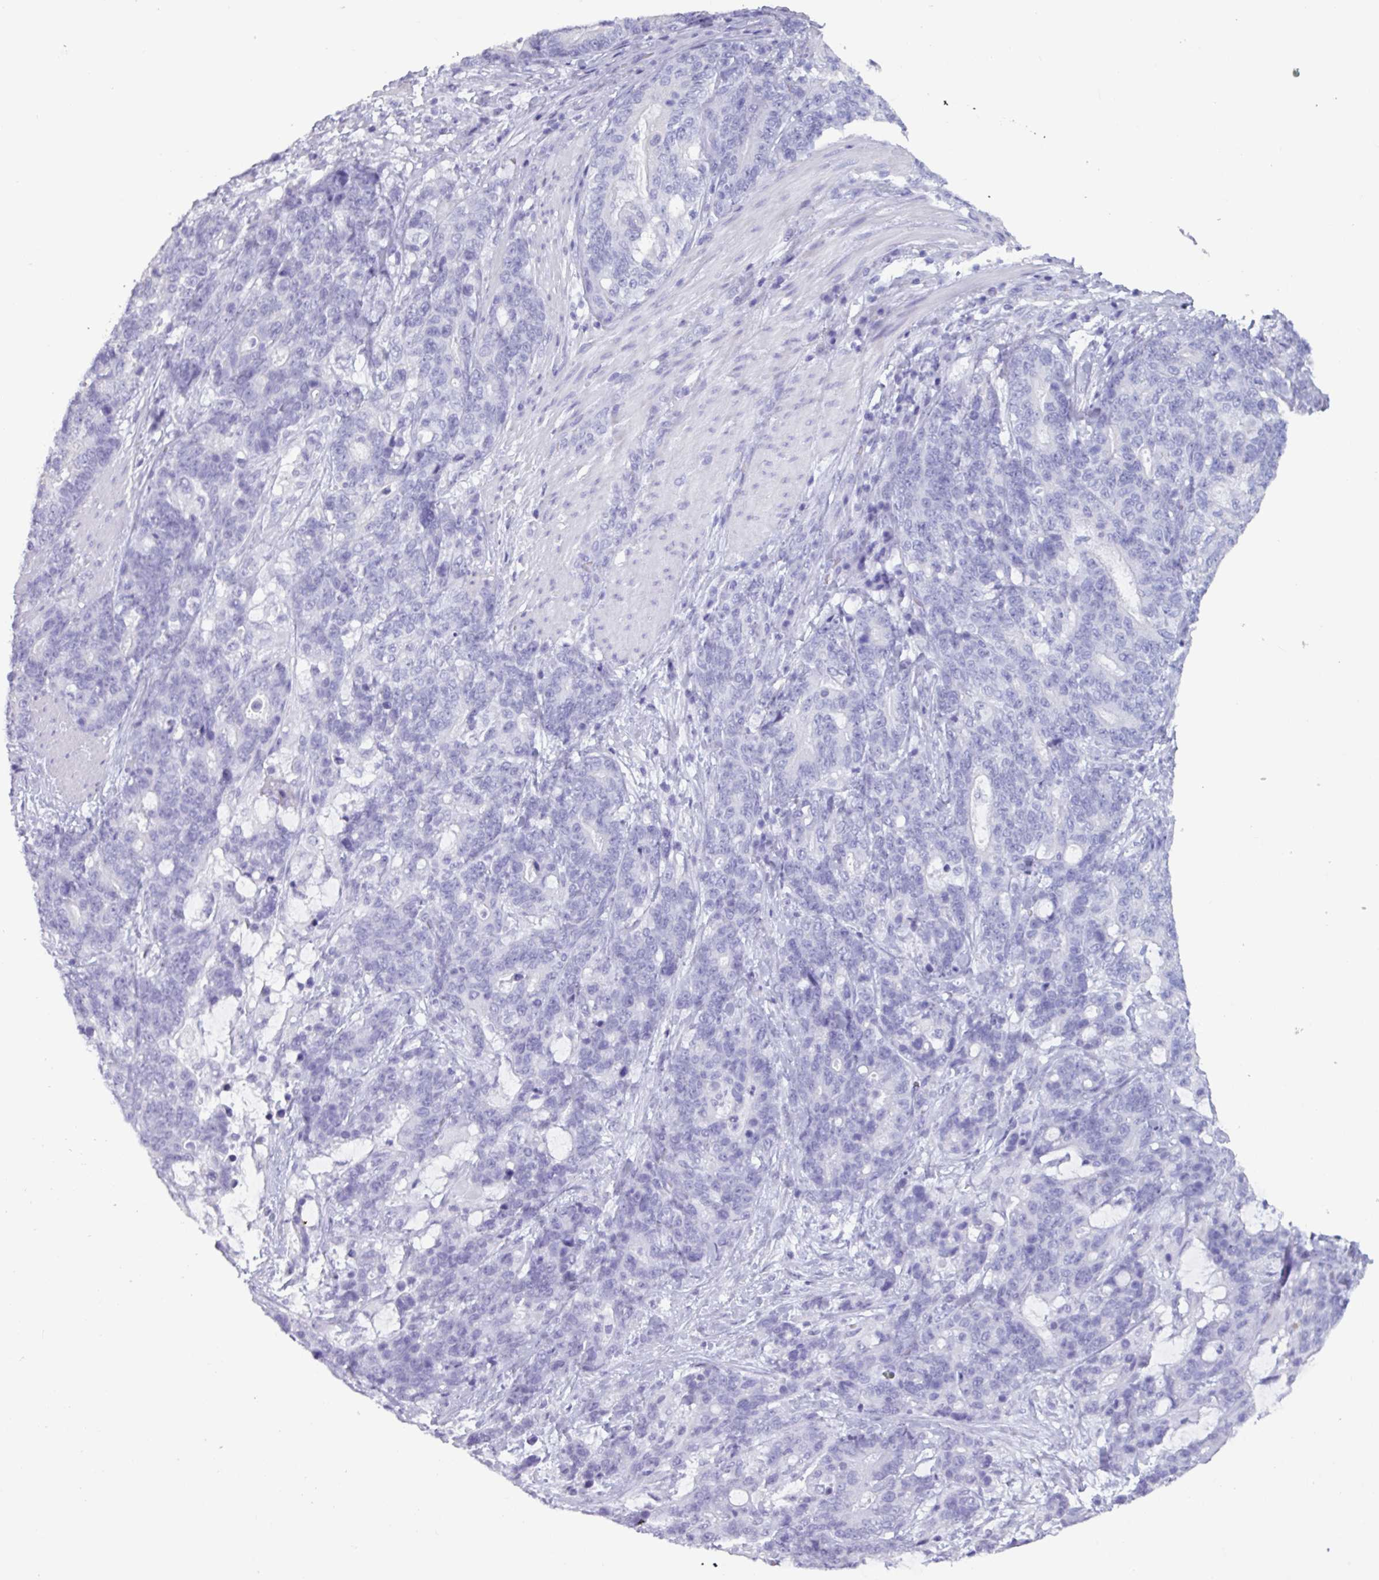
{"staining": {"intensity": "negative", "quantity": "none", "location": "none"}, "tissue": "stomach cancer", "cell_type": "Tumor cells", "image_type": "cancer", "snomed": [{"axis": "morphology", "description": "Normal tissue, NOS"}, {"axis": "morphology", "description": "Adenocarcinoma, NOS"}, {"axis": "topography", "description": "Stomach"}], "caption": "Histopathology image shows no significant protein staining in tumor cells of adenocarcinoma (stomach). Brightfield microscopy of IHC stained with DAB (brown) and hematoxylin (blue), captured at high magnification.", "gene": "CAMK1", "patient": {"sex": "female", "age": 64}}